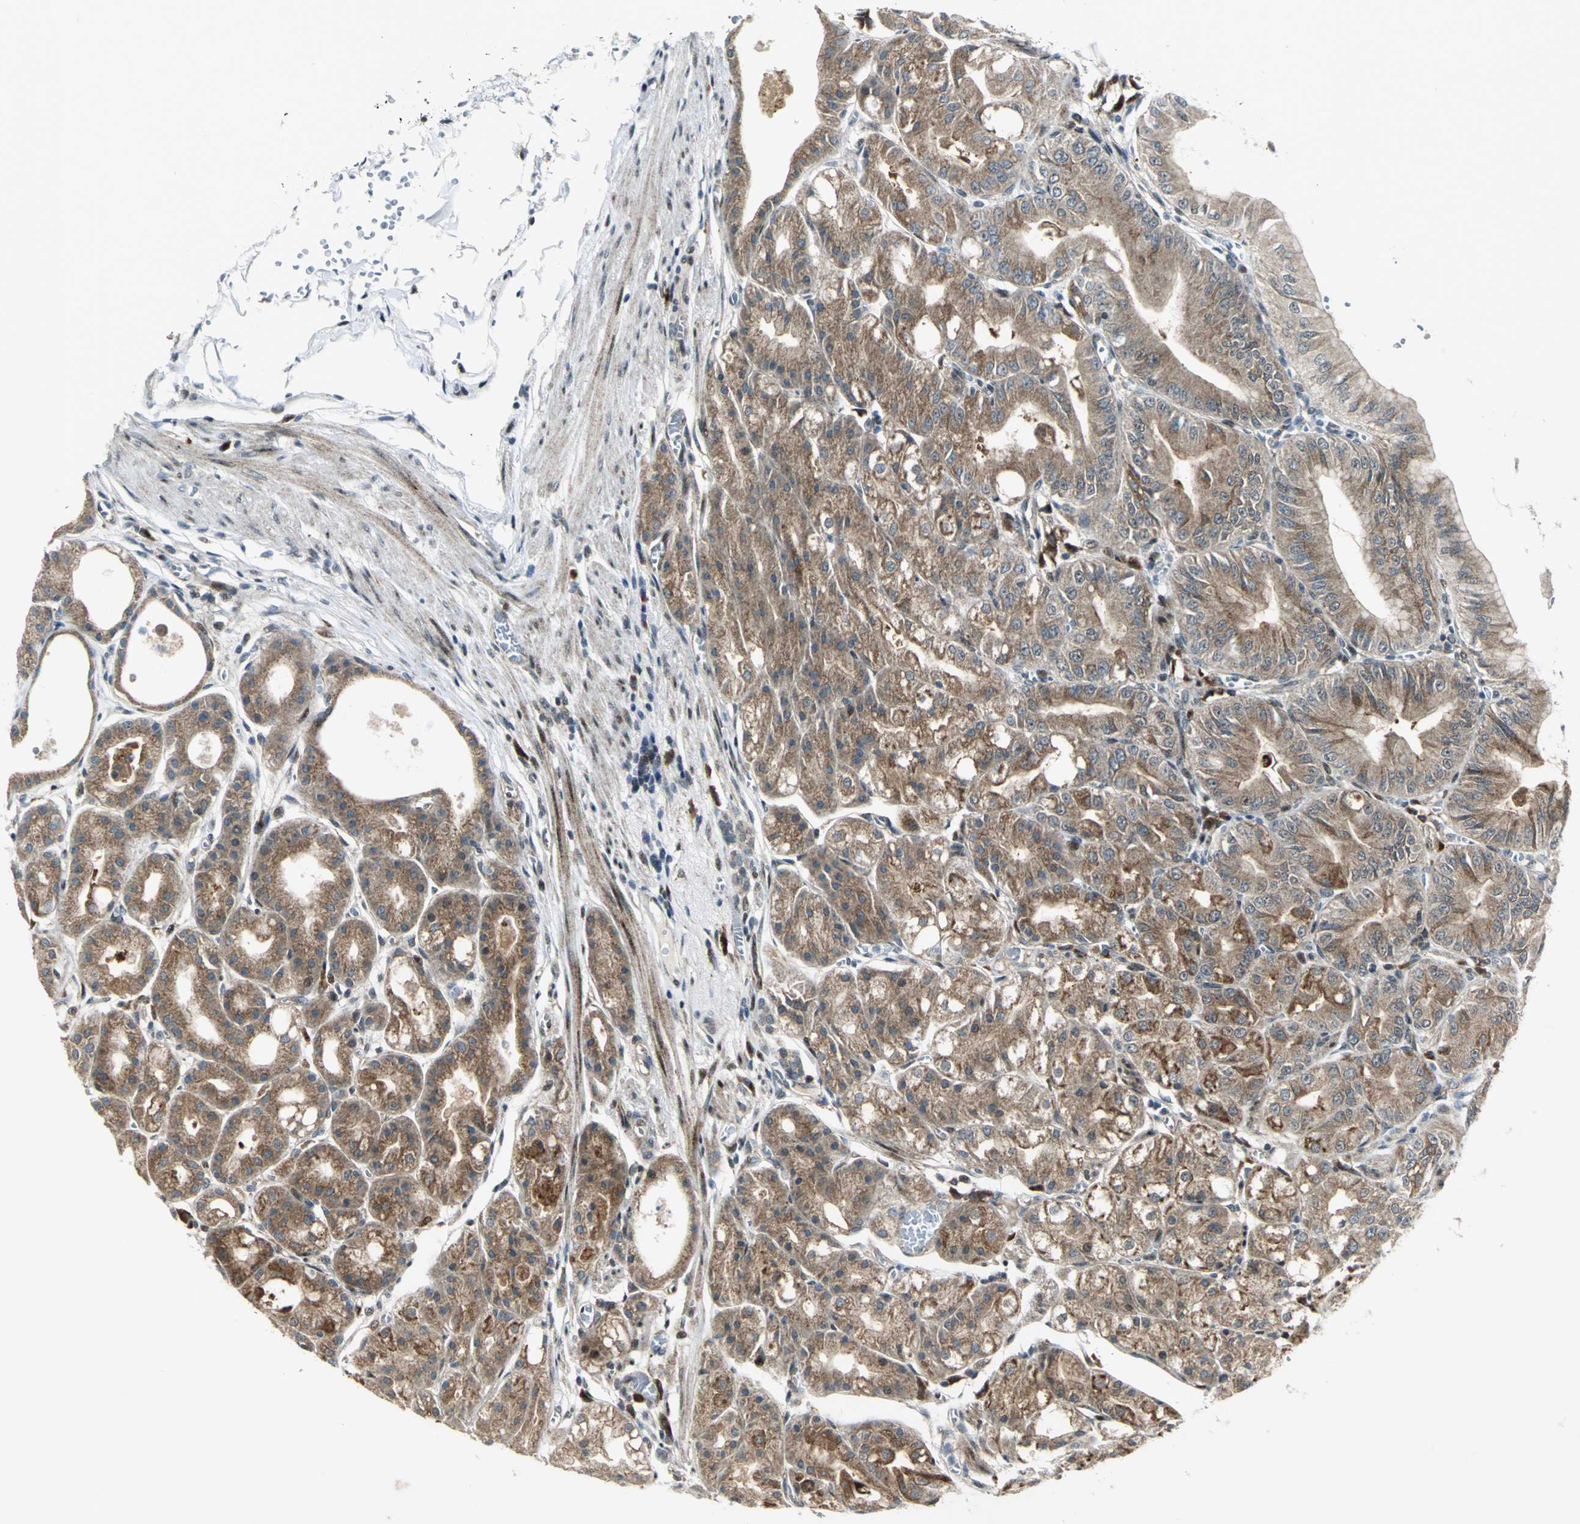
{"staining": {"intensity": "moderate", "quantity": ">75%", "location": "cytoplasmic/membranous"}, "tissue": "stomach", "cell_type": "Glandular cells", "image_type": "normal", "snomed": [{"axis": "morphology", "description": "Normal tissue, NOS"}, {"axis": "topography", "description": "Stomach, lower"}], "caption": "Protein analysis of normal stomach reveals moderate cytoplasmic/membranous staining in approximately >75% of glandular cells. (Stains: DAB (3,3'-diaminobenzidine) in brown, nuclei in blue, Microscopy: brightfield microscopy at high magnification).", "gene": "ATP6V1A", "patient": {"sex": "male", "age": 71}}